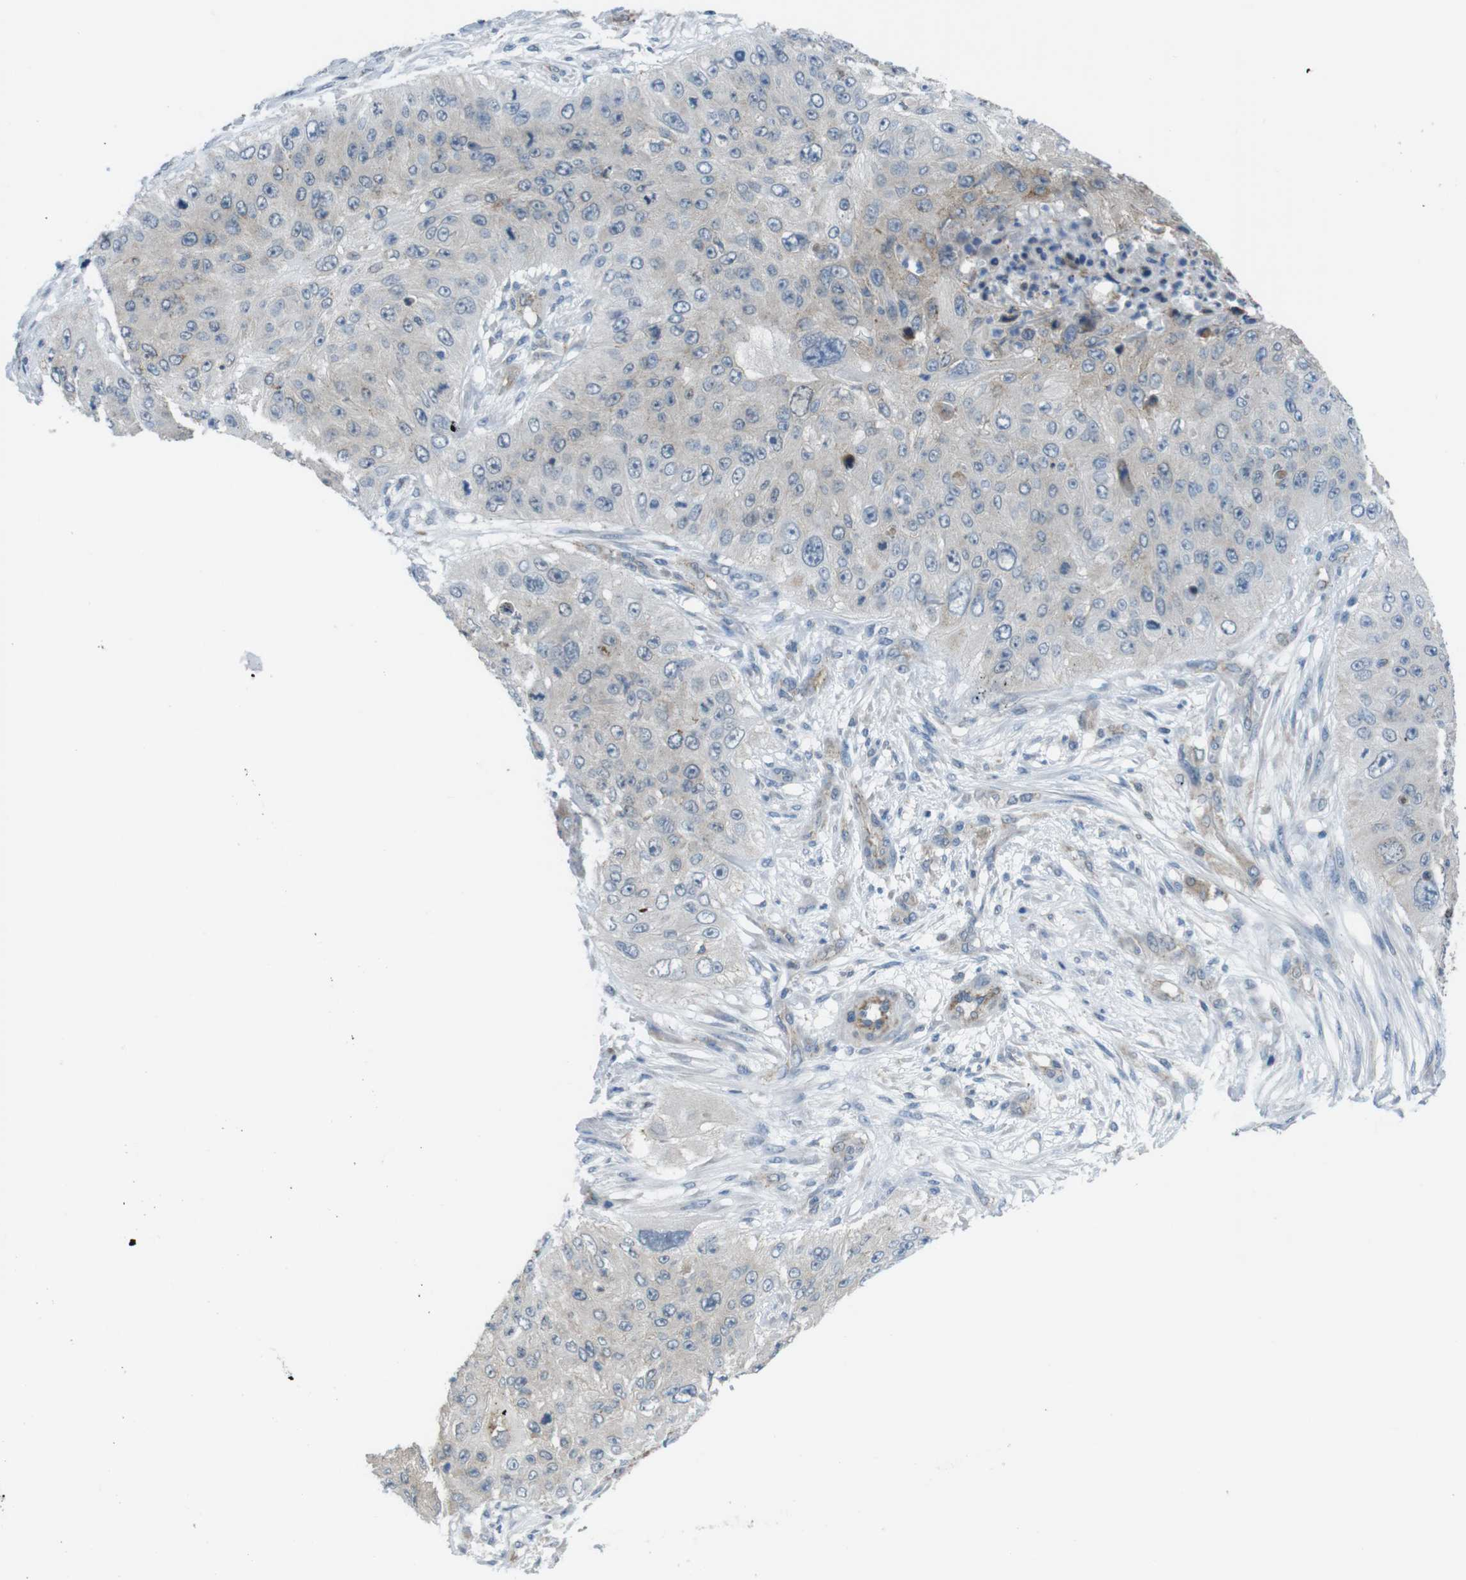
{"staining": {"intensity": "negative", "quantity": "none", "location": "none"}, "tissue": "skin cancer", "cell_type": "Tumor cells", "image_type": "cancer", "snomed": [{"axis": "morphology", "description": "Squamous cell carcinoma, NOS"}, {"axis": "topography", "description": "Skin"}], "caption": "Tumor cells are negative for brown protein staining in squamous cell carcinoma (skin).", "gene": "GRIK2", "patient": {"sex": "female", "age": 80}}